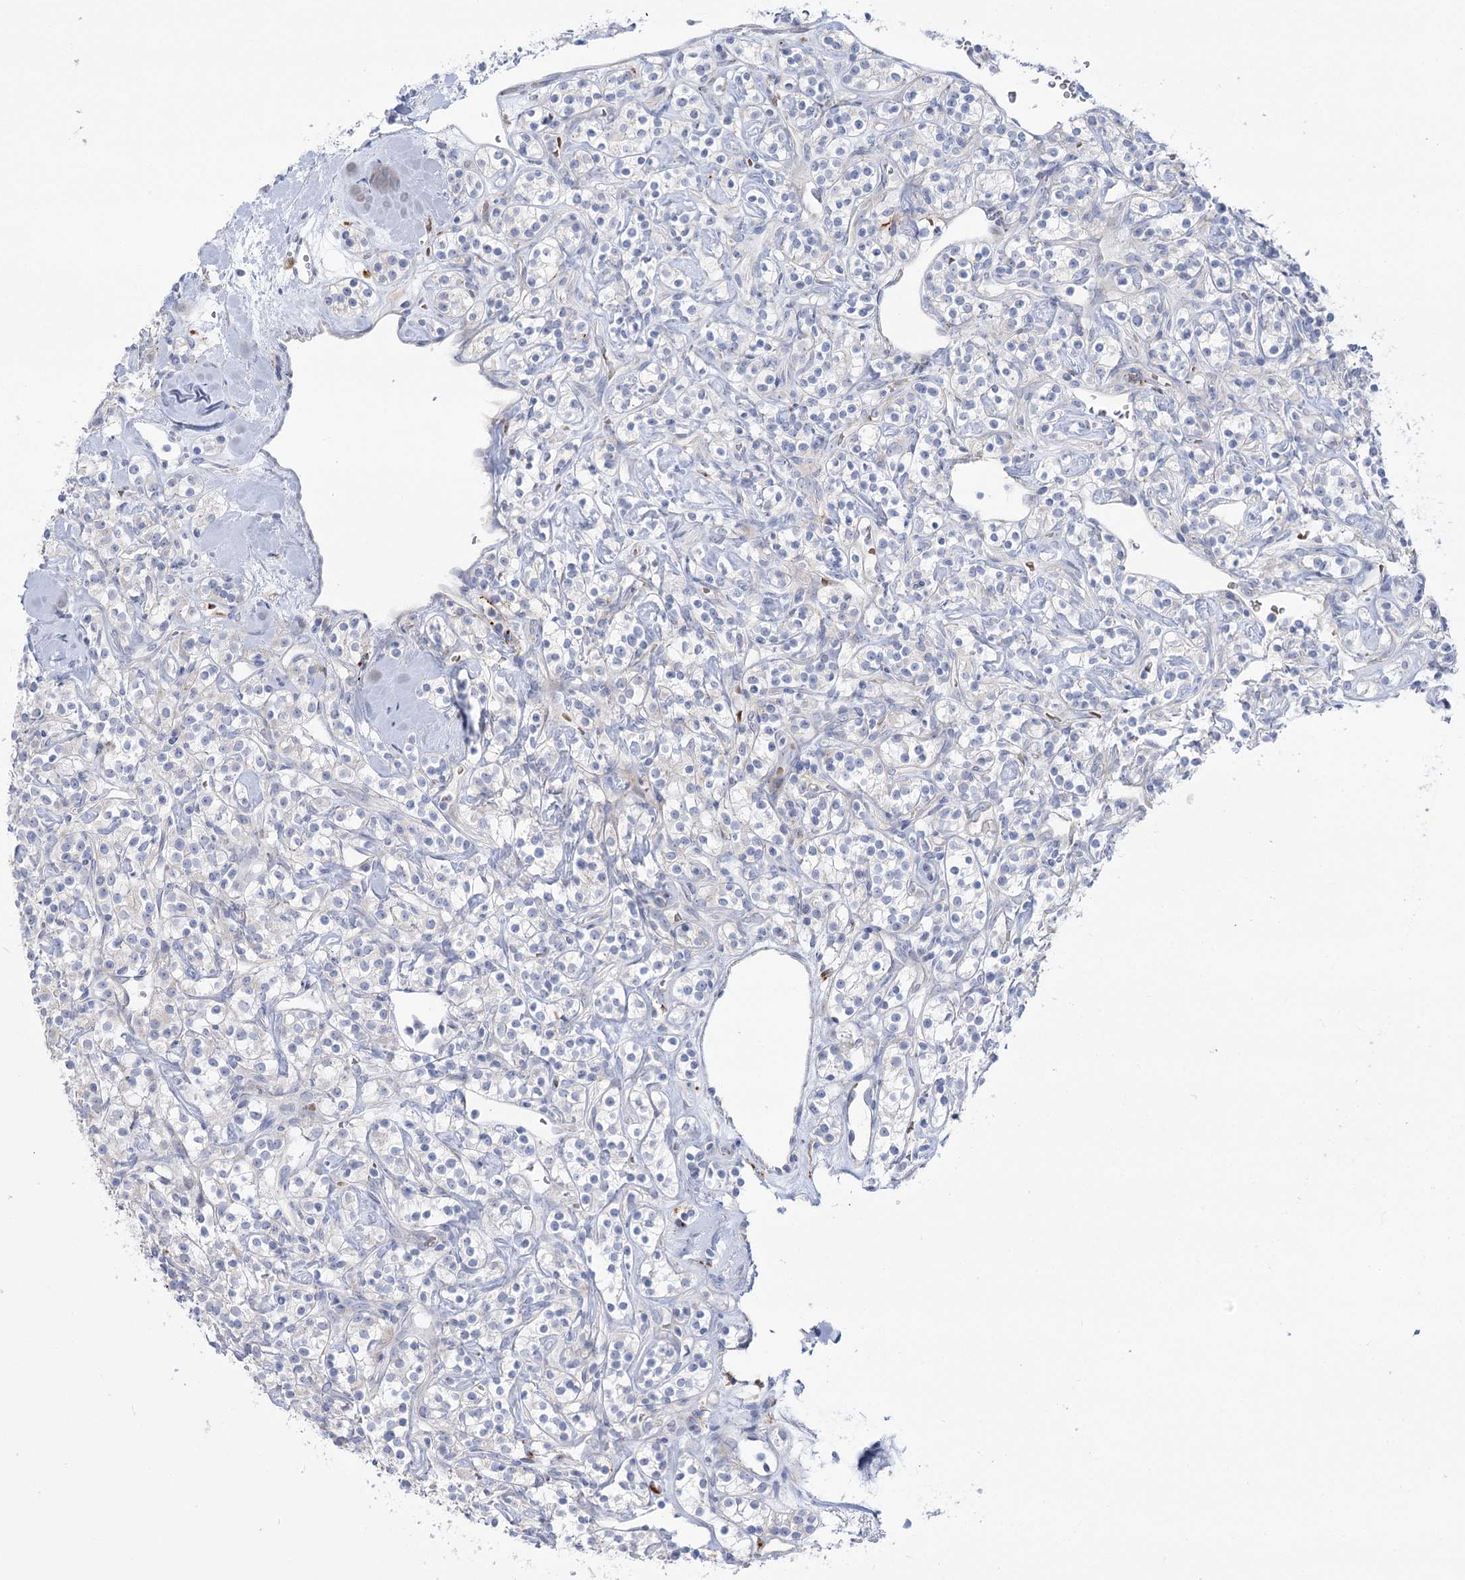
{"staining": {"intensity": "negative", "quantity": "none", "location": "none"}, "tissue": "renal cancer", "cell_type": "Tumor cells", "image_type": "cancer", "snomed": [{"axis": "morphology", "description": "Adenocarcinoma, NOS"}, {"axis": "topography", "description": "Kidney"}], "caption": "Tumor cells show no significant protein expression in renal cancer.", "gene": "SIAE", "patient": {"sex": "male", "age": 77}}